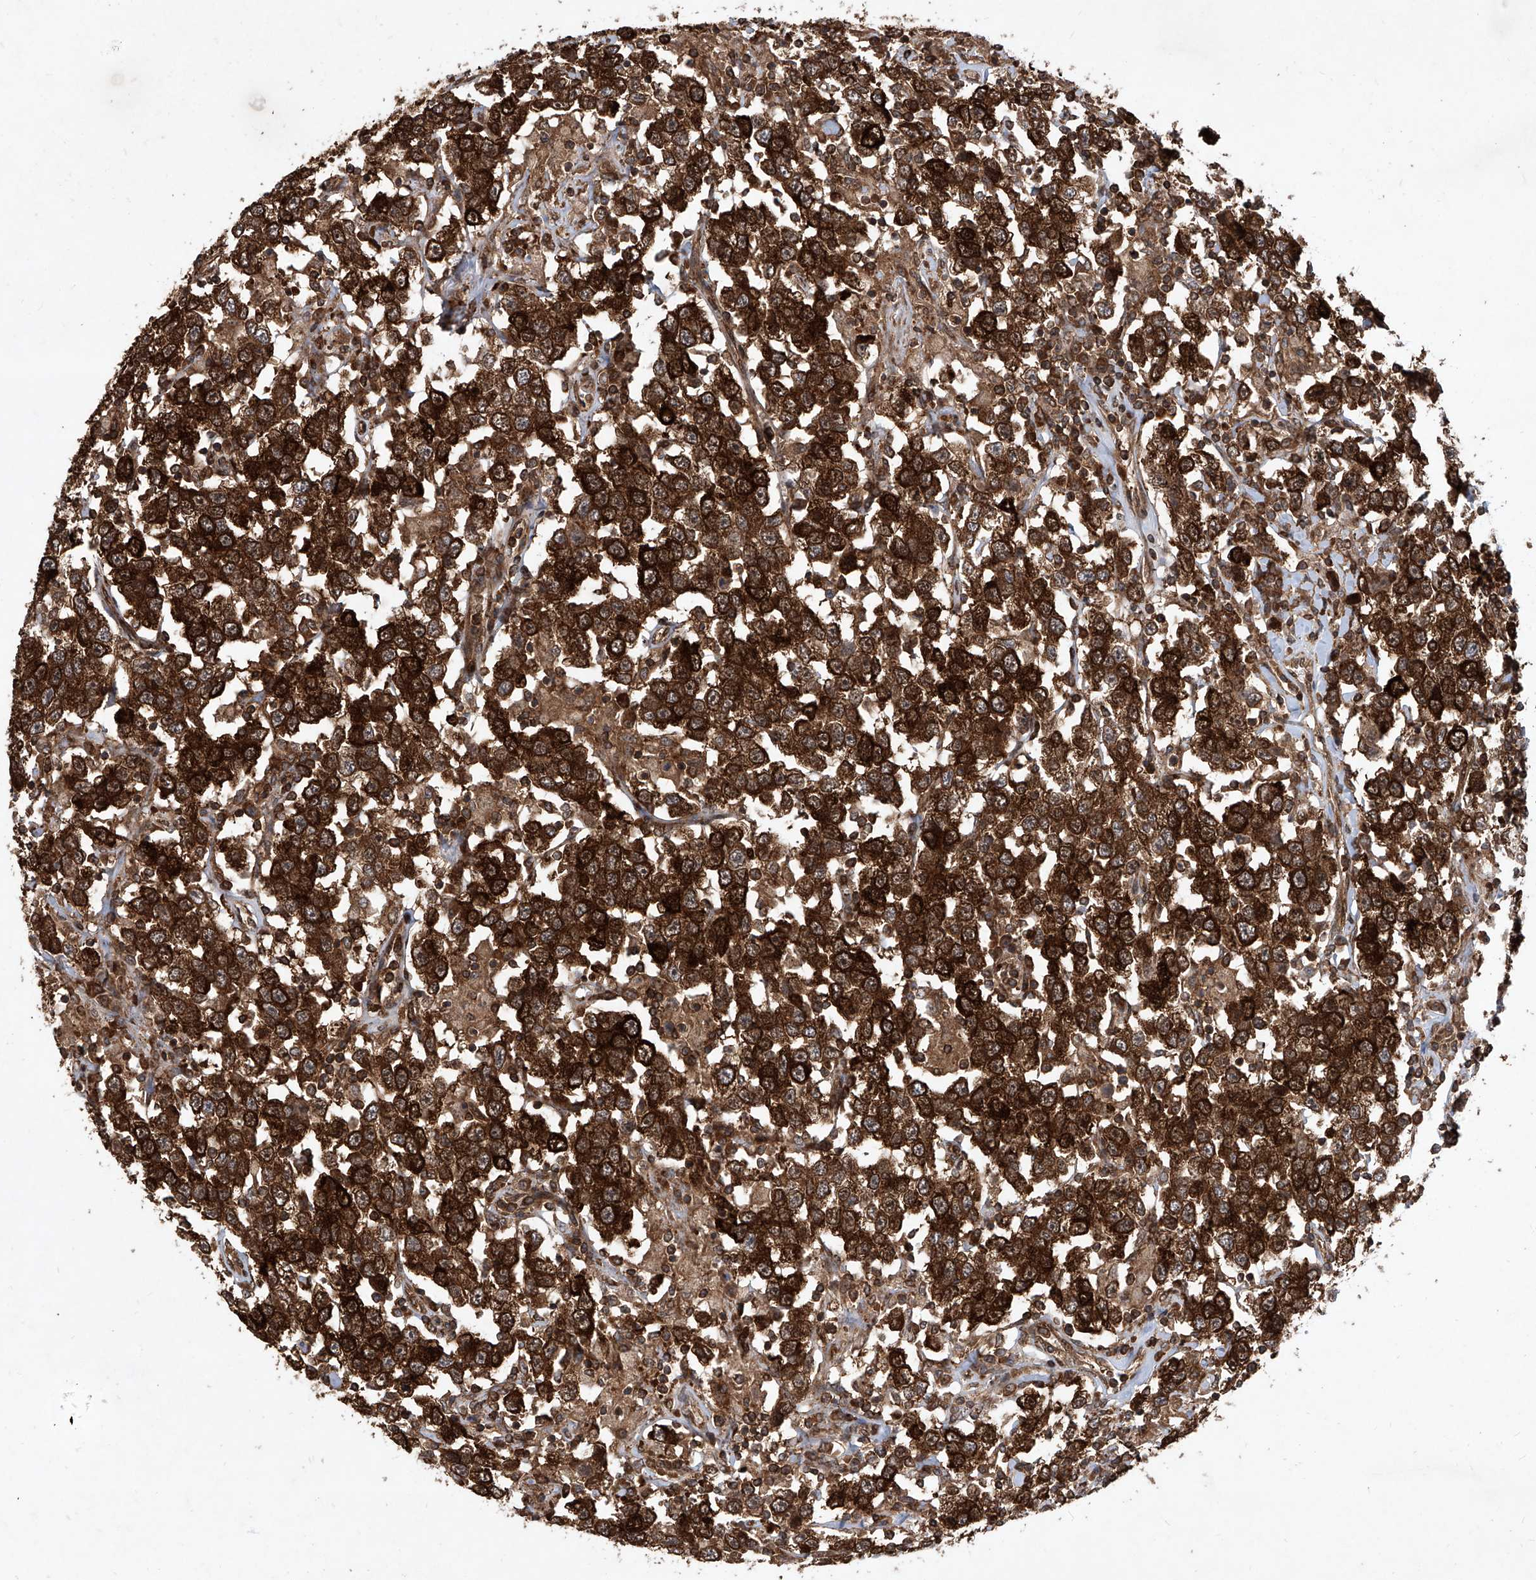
{"staining": {"intensity": "strong", "quantity": ">75%", "location": "cytoplasmic/membranous,nuclear"}, "tissue": "testis cancer", "cell_type": "Tumor cells", "image_type": "cancer", "snomed": [{"axis": "morphology", "description": "Seminoma, NOS"}, {"axis": "topography", "description": "Testis"}], "caption": "Protein staining of testis cancer tissue shows strong cytoplasmic/membranous and nuclear staining in about >75% of tumor cells.", "gene": "MAGED2", "patient": {"sex": "male", "age": 41}}